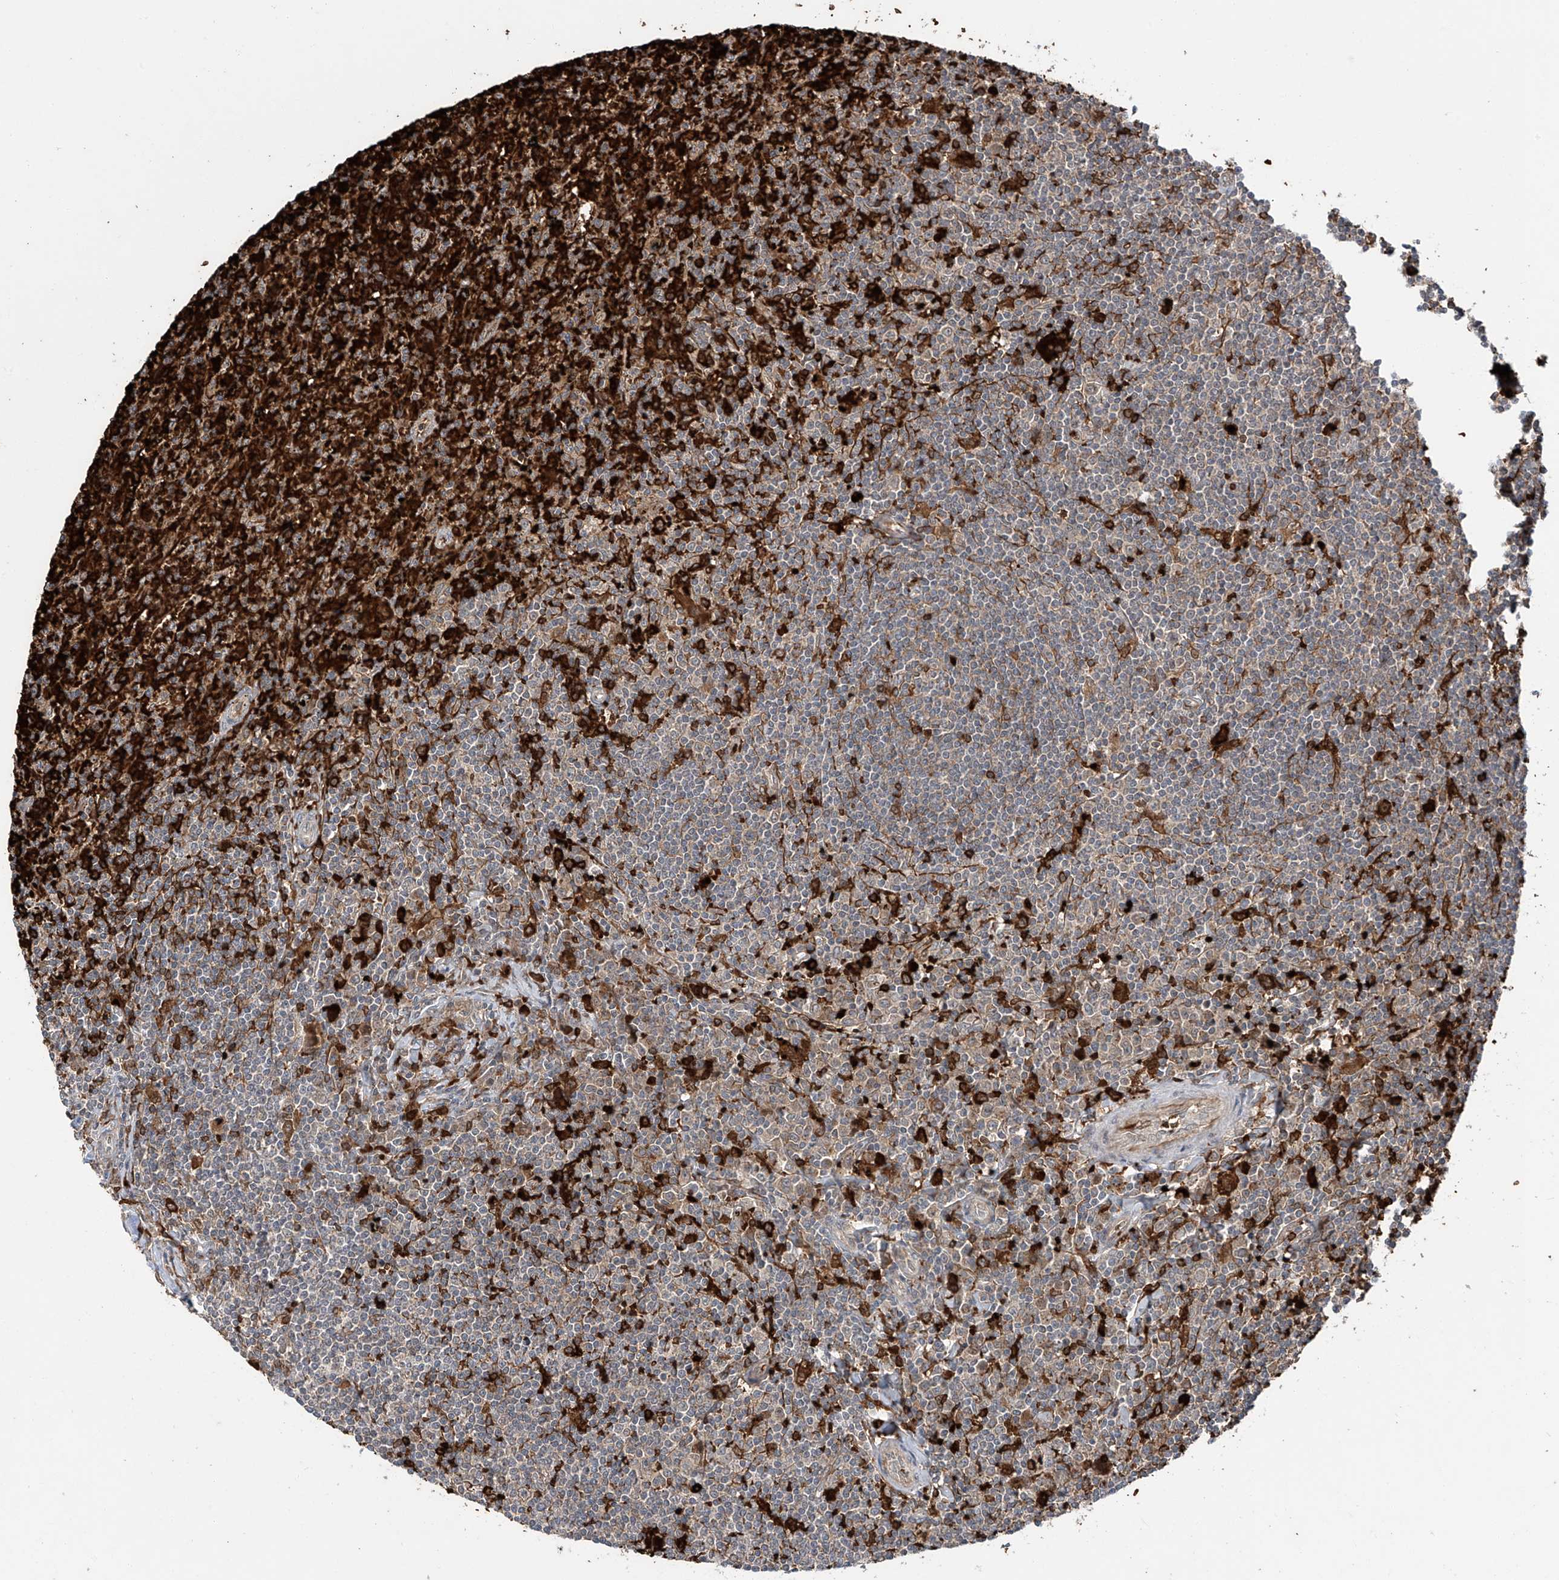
{"staining": {"intensity": "weak", "quantity": "<25%", "location": "cytoplasmic/membranous"}, "tissue": "lymphoma", "cell_type": "Tumor cells", "image_type": "cancer", "snomed": [{"axis": "morphology", "description": "Malignant lymphoma, non-Hodgkin's type, Low grade"}, {"axis": "topography", "description": "Spleen"}], "caption": "Immunohistochemistry micrograph of neoplastic tissue: human malignant lymphoma, non-Hodgkin's type (low-grade) stained with DAB exhibits no significant protein positivity in tumor cells.", "gene": "ZDHHC9", "patient": {"sex": "male", "age": 76}}